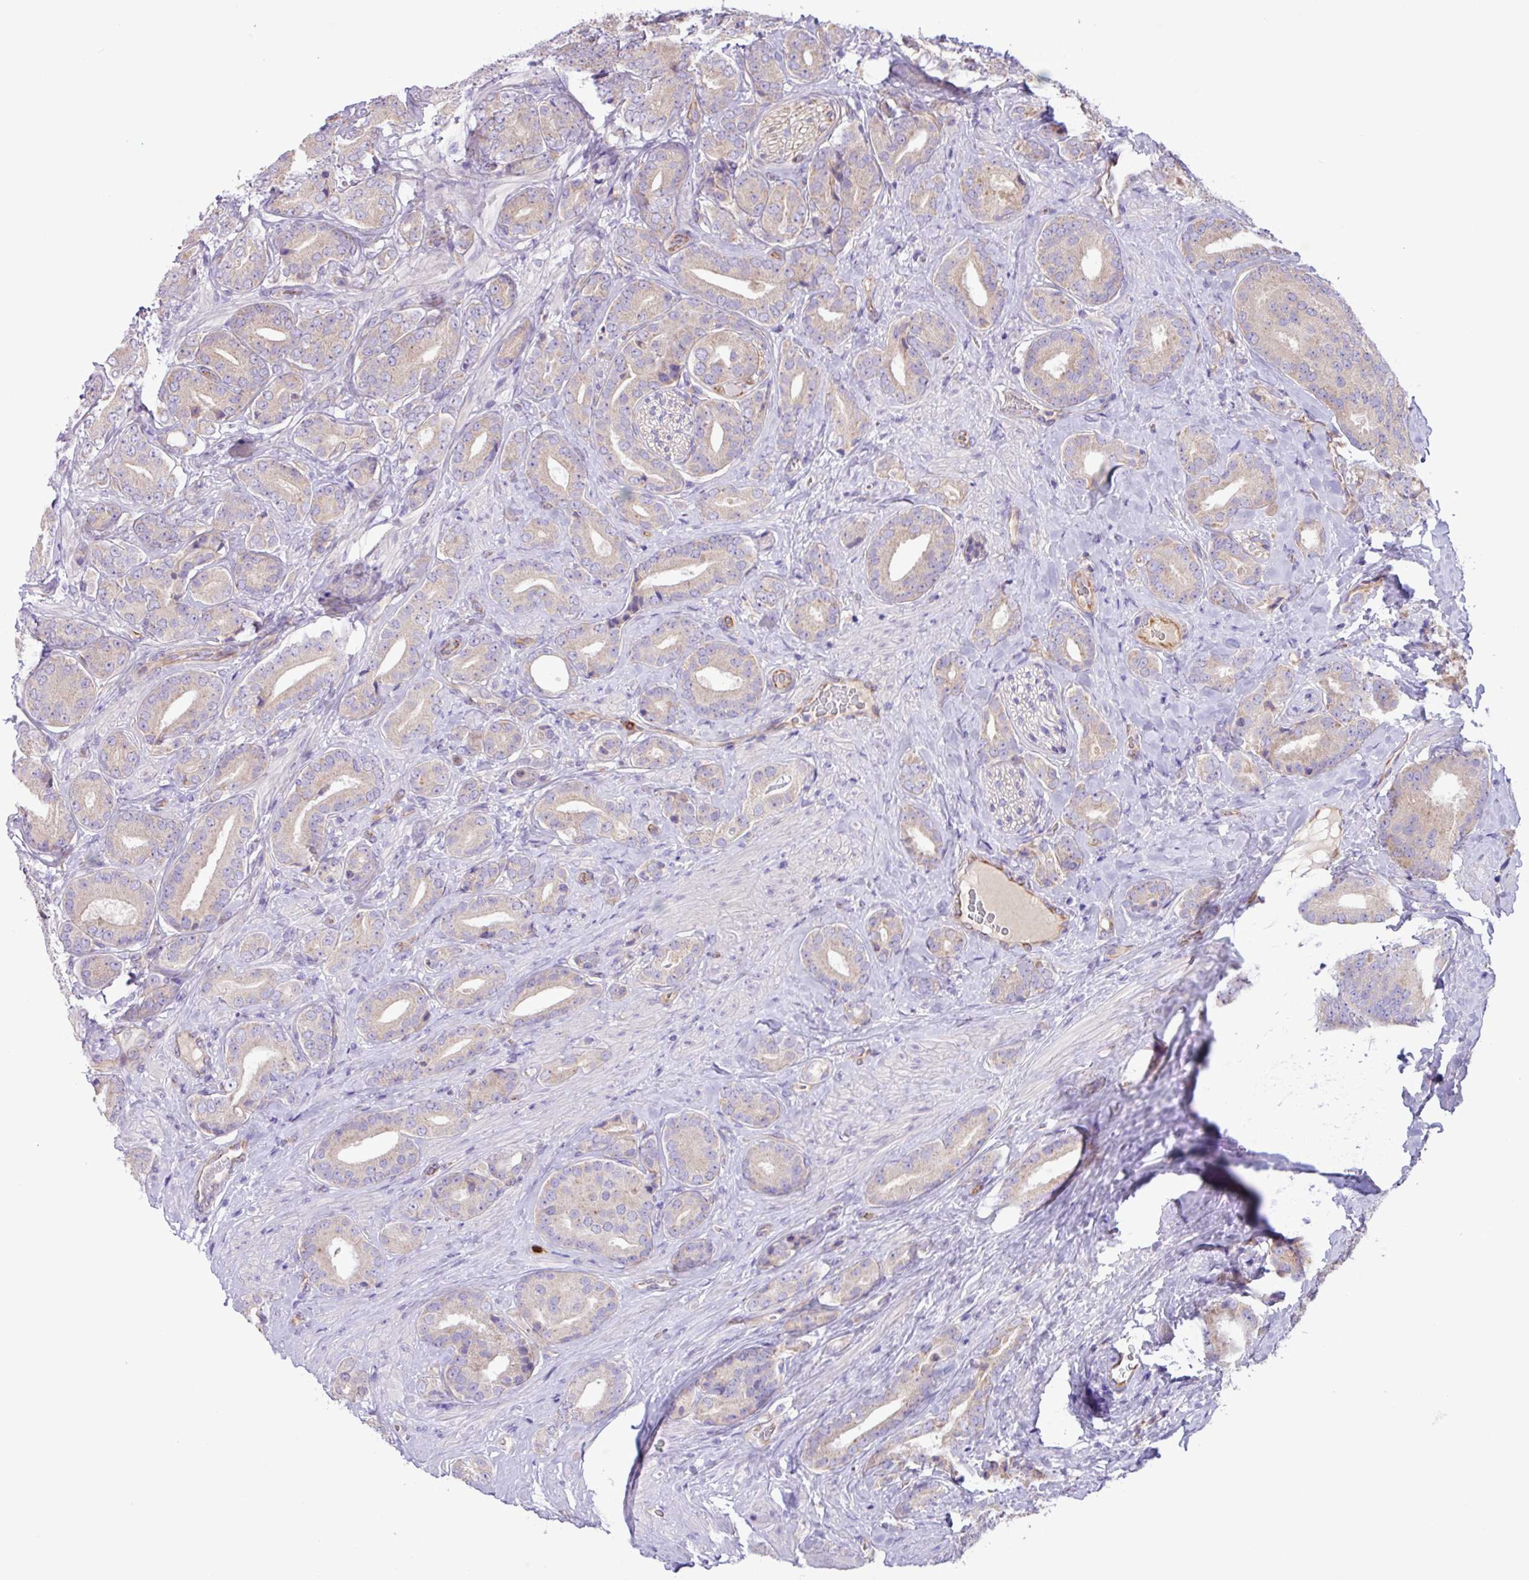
{"staining": {"intensity": "negative", "quantity": "none", "location": "none"}, "tissue": "prostate cancer", "cell_type": "Tumor cells", "image_type": "cancer", "snomed": [{"axis": "morphology", "description": "Adenocarcinoma, High grade"}, {"axis": "topography", "description": "Prostate"}], "caption": "There is no significant staining in tumor cells of prostate cancer (adenocarcinoma (high-grade)). The staining was performed using DAB to visualize the protein expression in brown, while the nuclei were stained in blue with hematoxylin (Magnification: 20x).", "gene": "MRM2", "patient": {"sex": "male", "age": 63}}